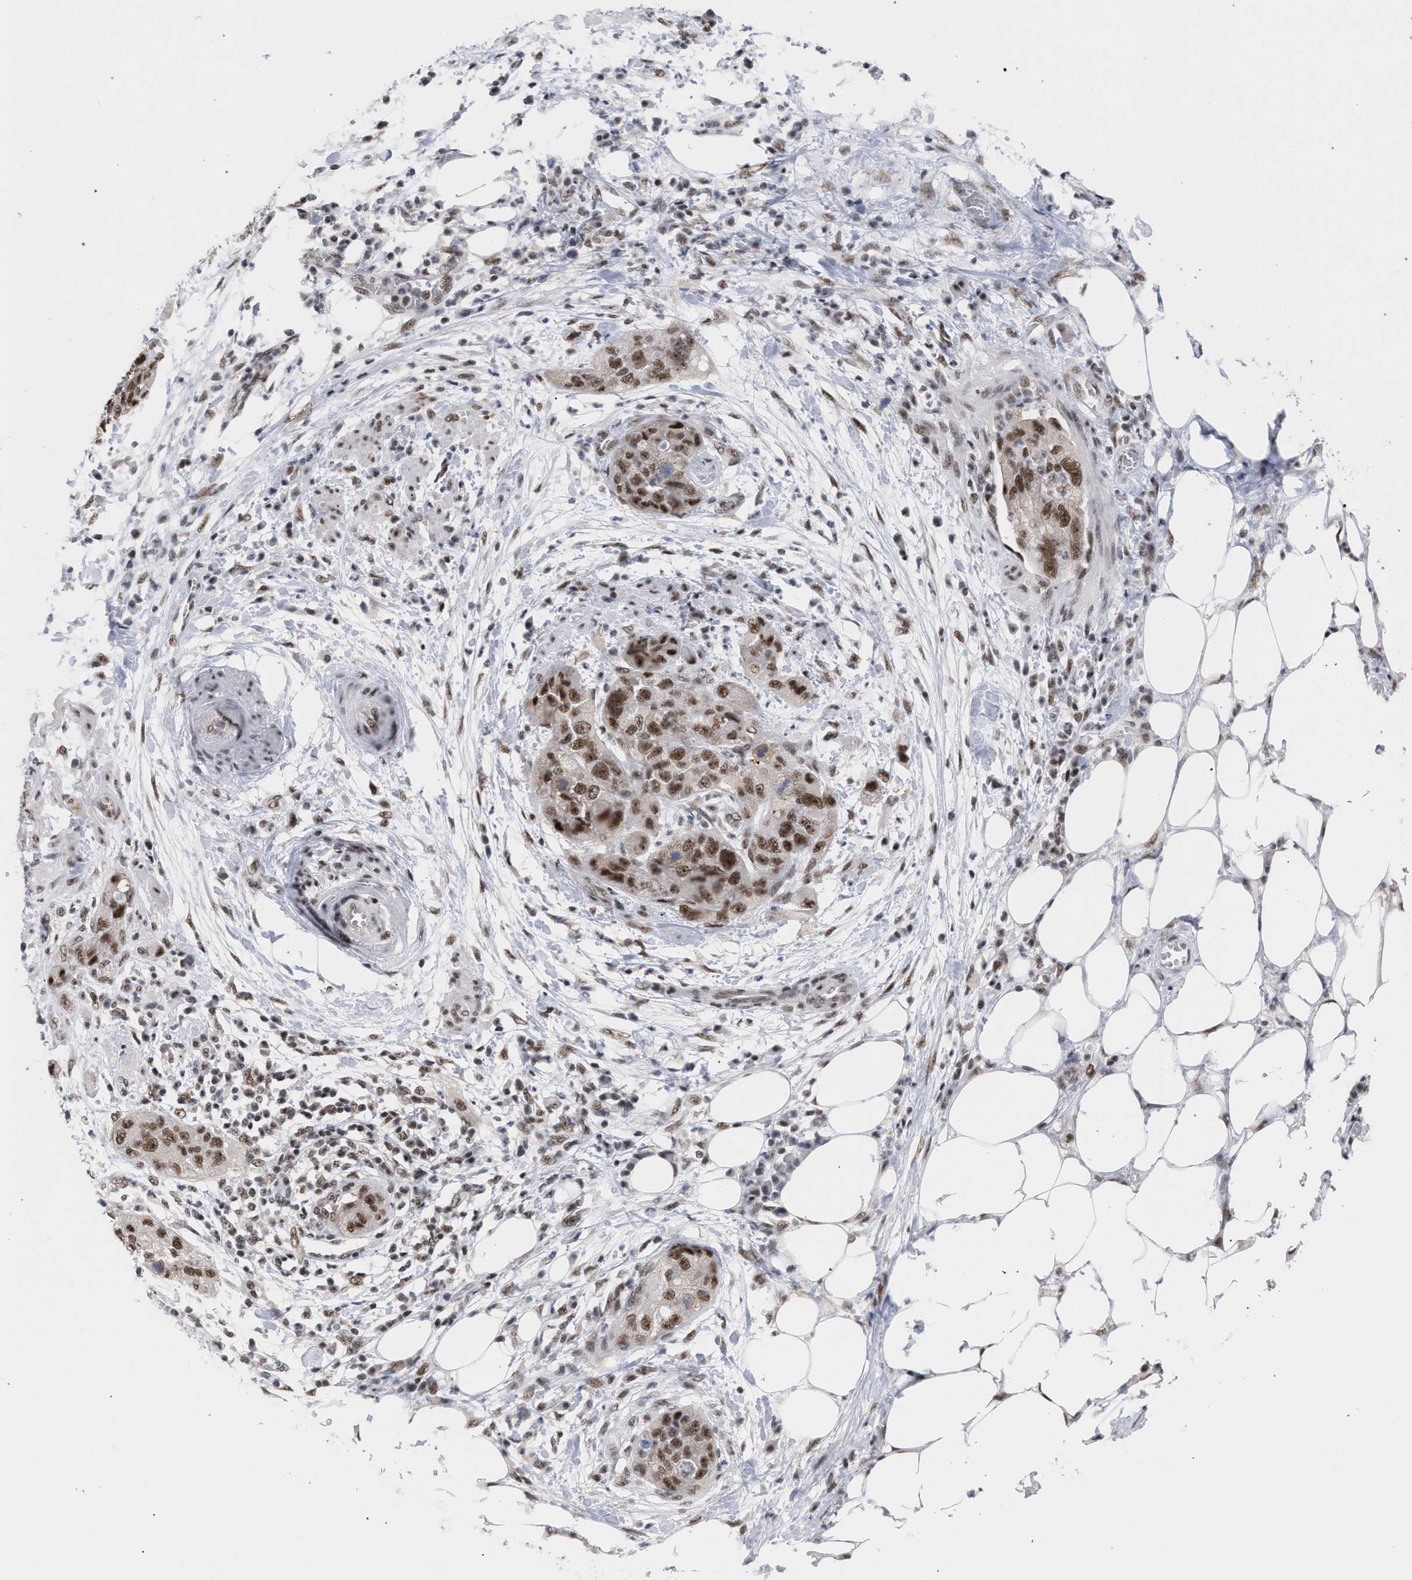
{"staining": {"intensity": "moderate", "quantity": ">75%", "location": "nuclear"}, "tissue": "pancreatic cancer", "cell_type": "Tumor cells", "image_type": "cancer", "snomed": [{"axis": "morphology", "description": "Adenocarcinoma, NOS"}, {"axis": "topography", "description": "Pancreas"}], "caption": "Human pancreatic cancer (adenocarcinoma) stained for a protein (brown) displays moderate nuclear positive expression in approximately >75% of tumor cells.", "gene": "SCAF4", "patient": {"sex": "female", "age": 78}}